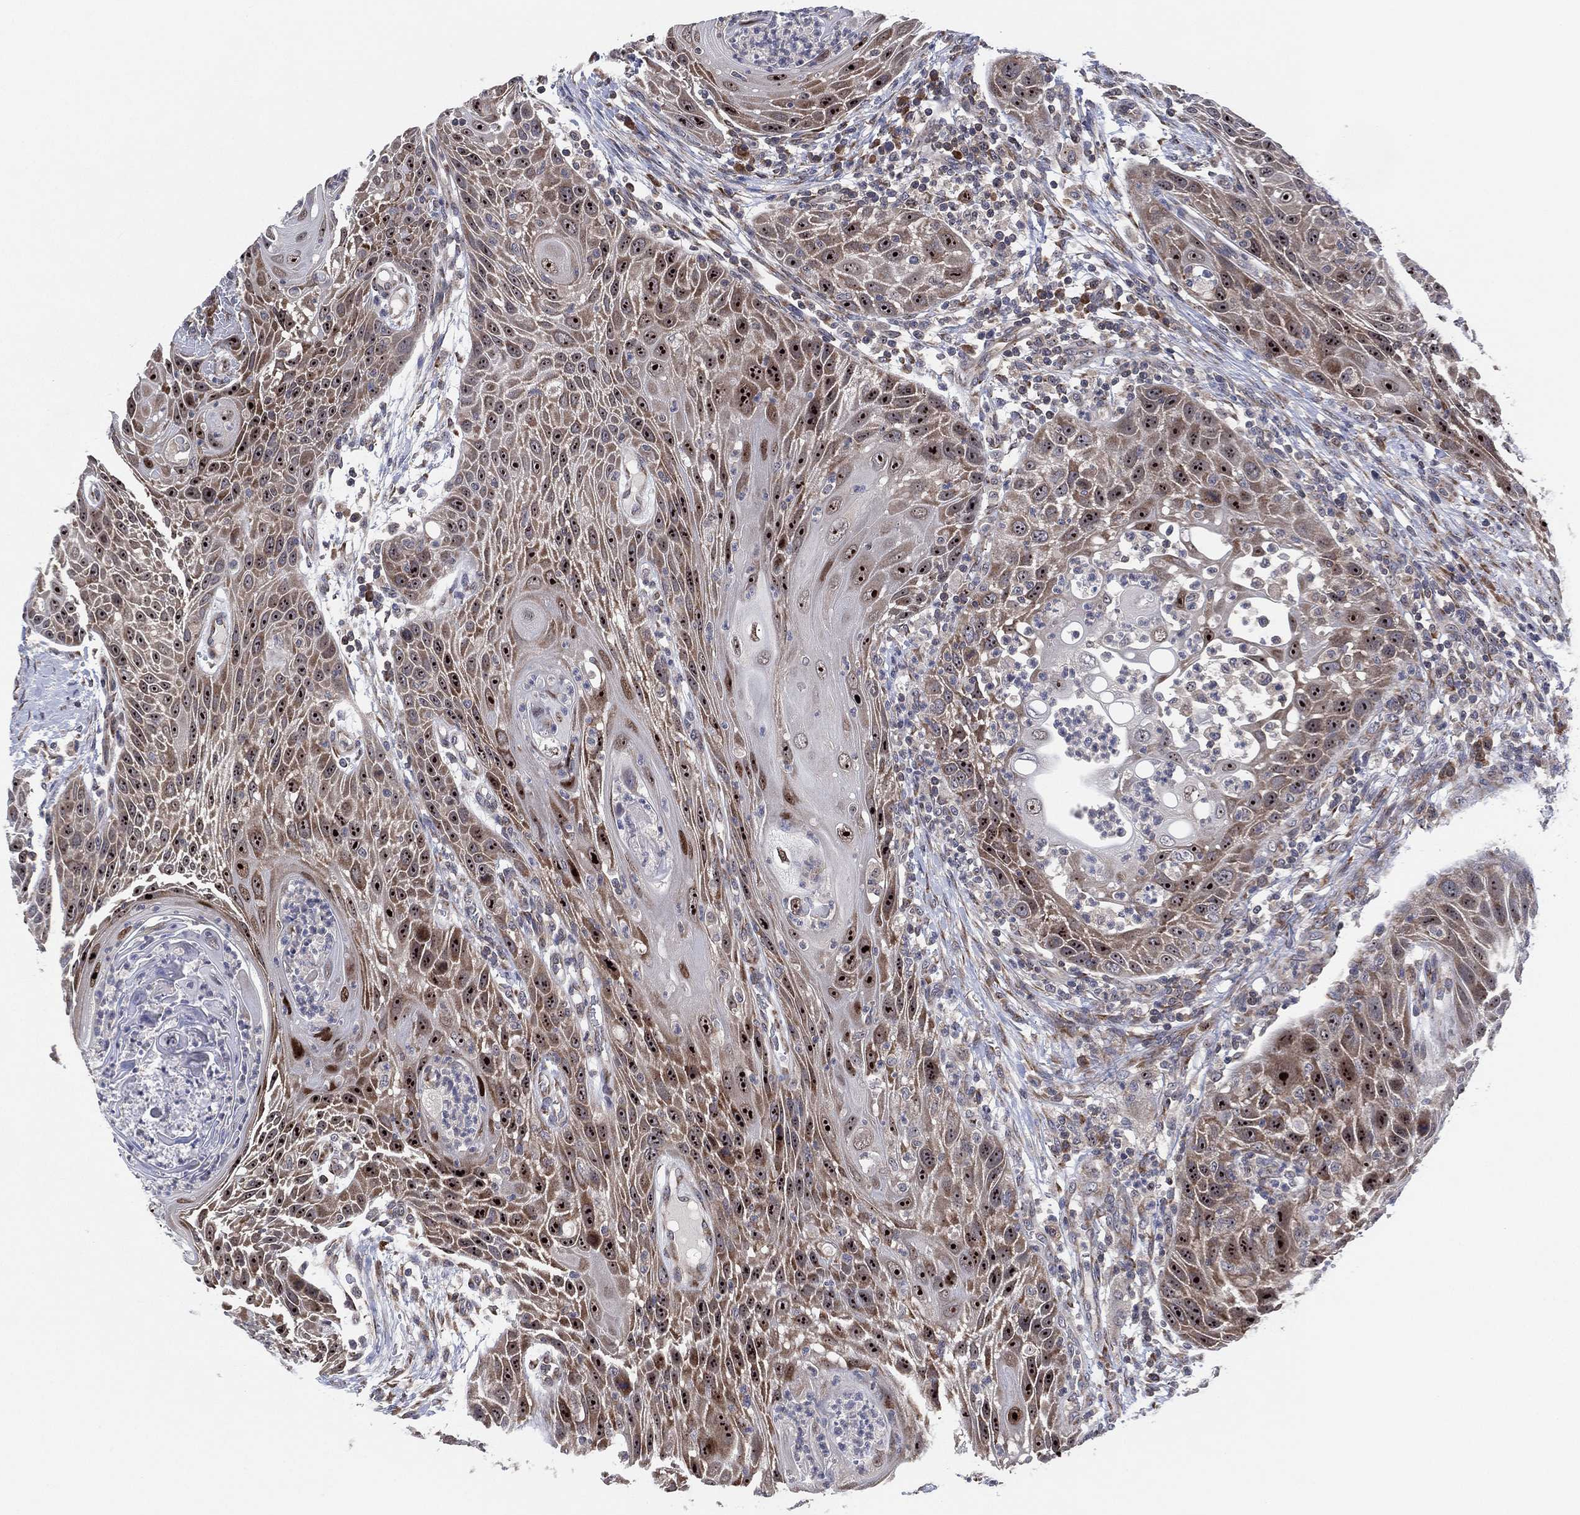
{"staining": {"intensity": "moderate", "quantity": "25%-75%", "location": "cytoplasmic/membranous,nuclear"}, "tissue": "head and neck cancer", "cell_type": "Tumor cells", "image_type": "cancer", "snomed": [{"axis": "morphology", "description": "Squamous cell carcinoma, NOS"}, {"axis": "topography", "description": "Head-Neck"}], "caption": "The immunohistochemical stain shows moderate cytoplasmic/membranous and nuclear expression in tumor cells of squamous cell carcinoma (head and neck) tissue. The protein is stained brown, and the nuclei are stained in blue (DAB (3,3'-diaminobenzidine) IHC with brightfield microscopy, high magnification).", "gene": "FAM104A", "patient": {"sex": "male", "age": 69}}